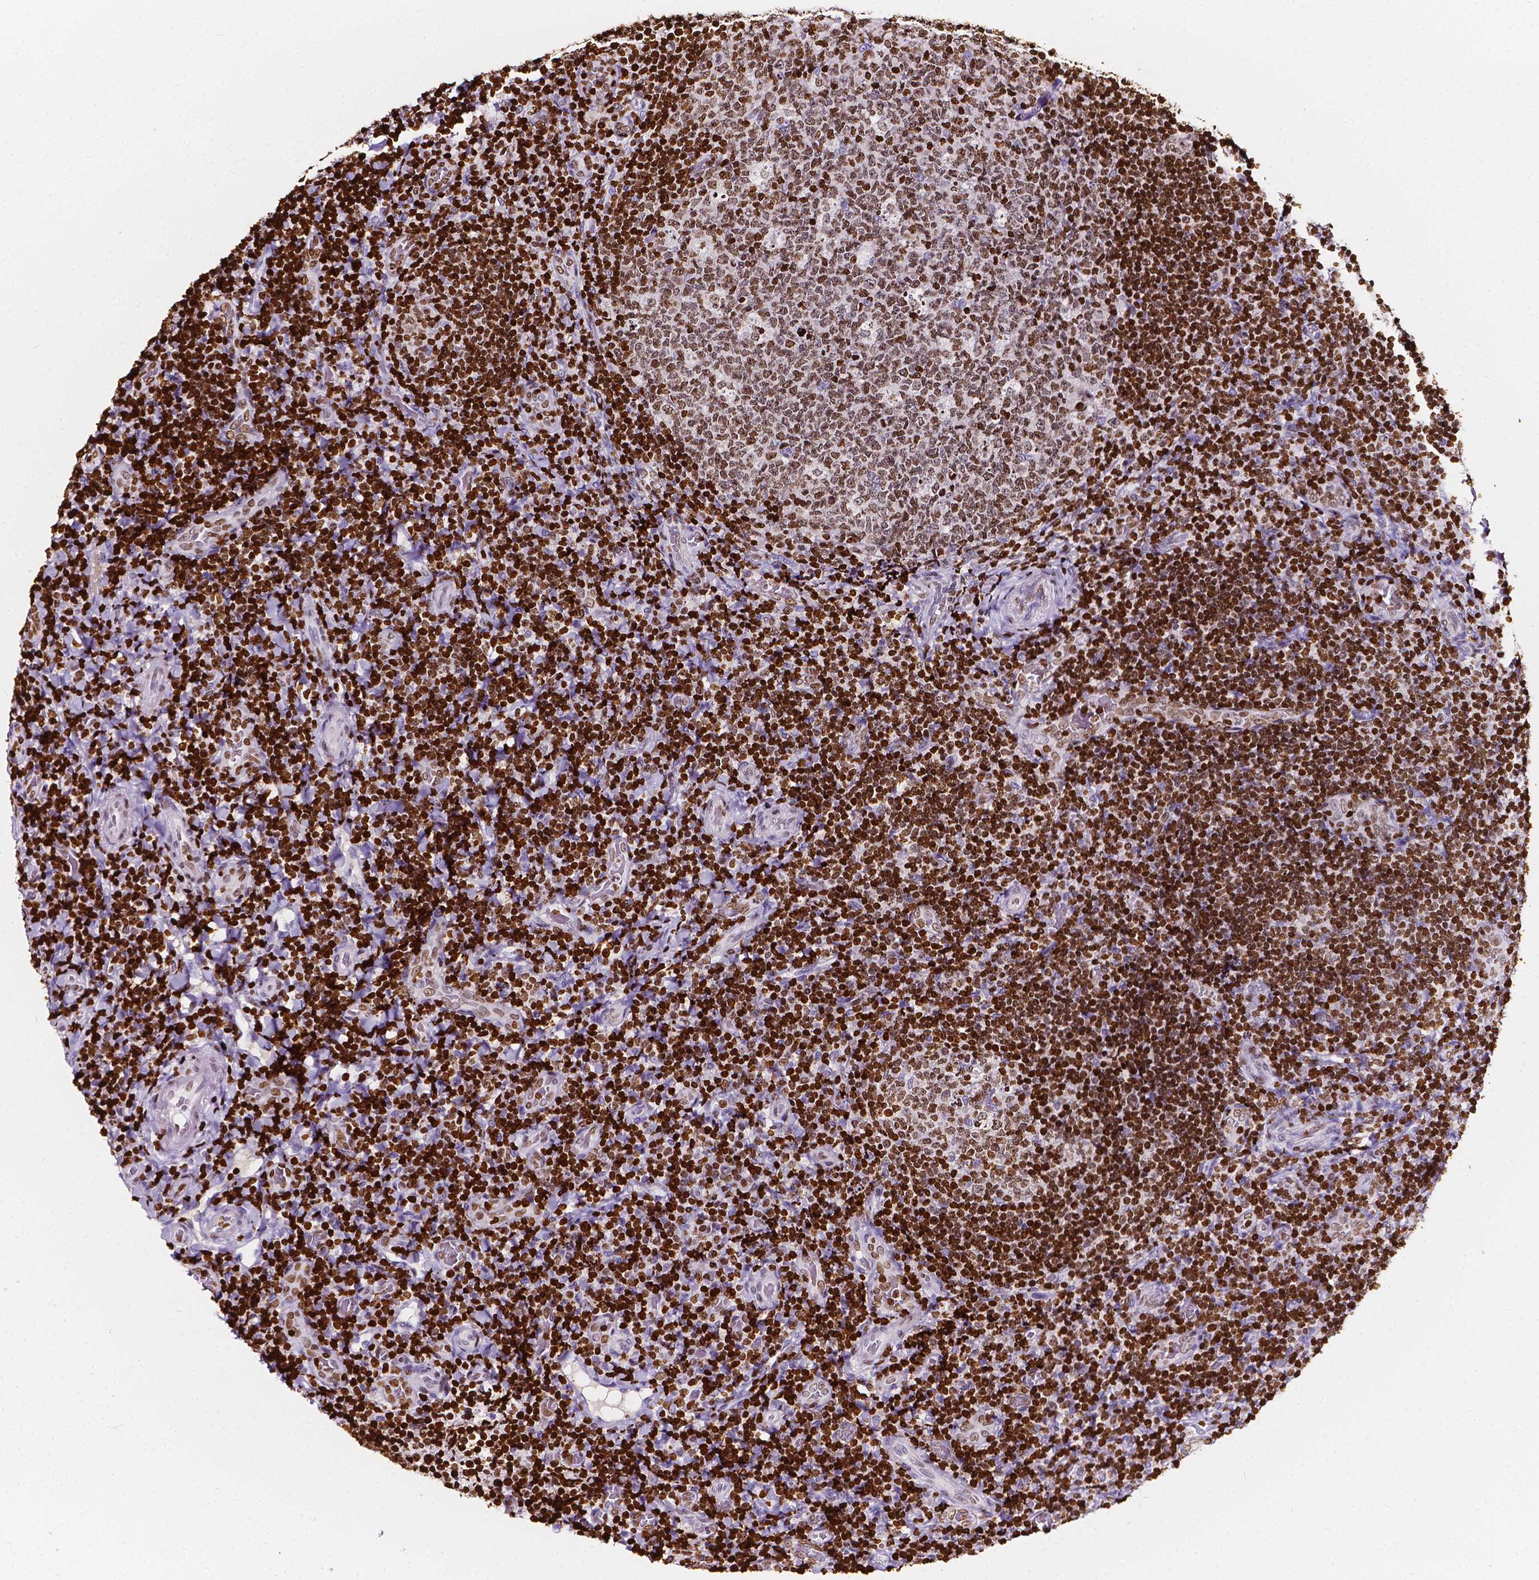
{"staining": {"intensity": "strong", "quantity": ">75%", "location": "nuclear"}, "tissue": "tonsil", "cell_type": "Germinal center cells", "image_type": "normal", "snomed": [{"axis": "morphology", "description": "Normal tissue, NOS"}, {"axis": "topography", "description": "Tonsil"}], "caption": "About >75% of germinal center cells in normal human tonsil demonstrate strong nuclear protein positivity as visualized by brown immunohistochemical staining.", "gene": "CBY3", "patient": {"sex": "male", "age": 17}}